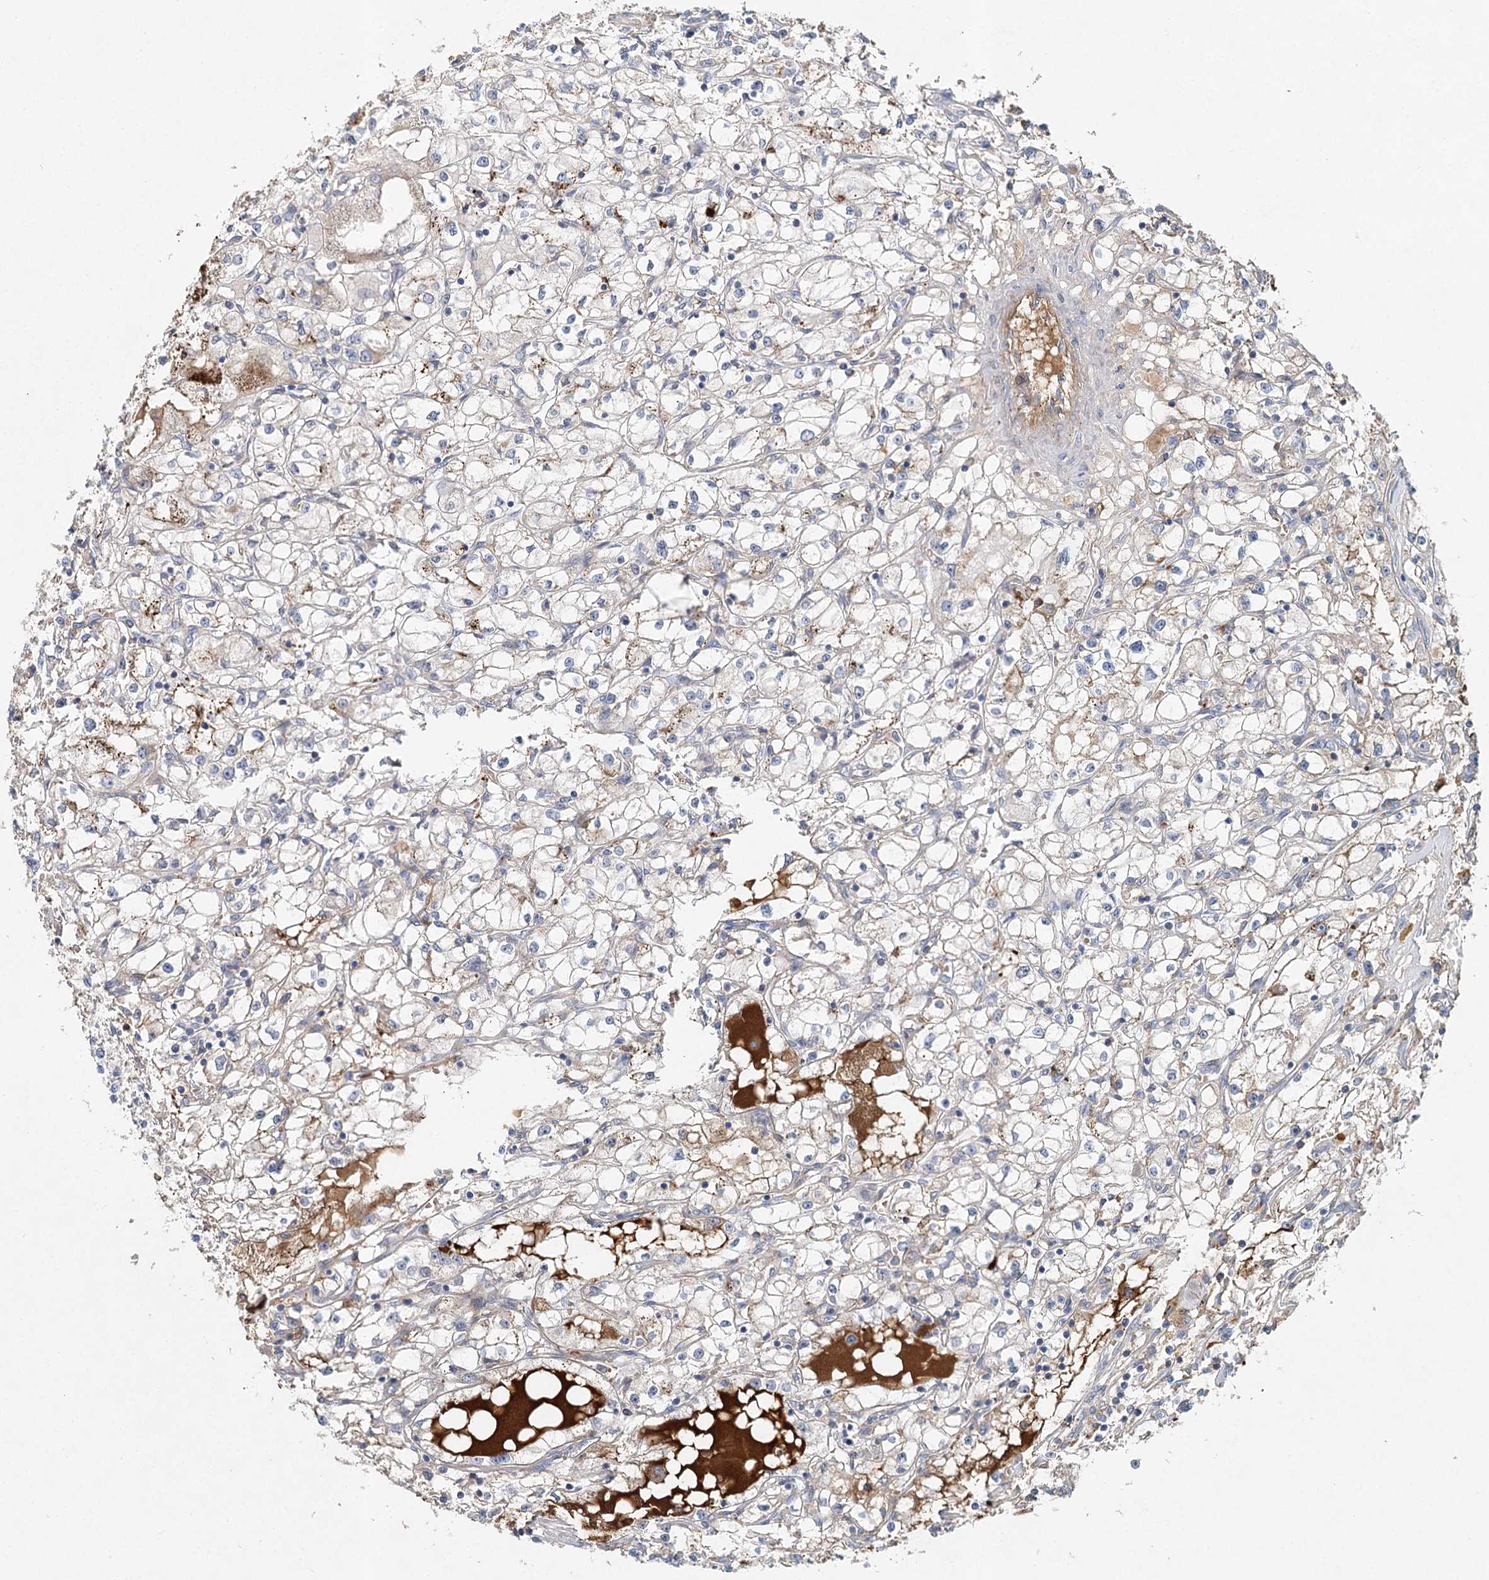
{"staining": {"intensity": "negative", "quantity": "none", "location": "none"}, "tissue": "renal cancer", "cell_type": "Tumor cells", "image_type": "cancer", "snomed": [{"axis": "morphology", "description": "Adenocarcinoma, NOS"}, {"axis": "topography", "description": "Kidney"}], "caption": "A high-resolution image shows immunohistochemistry staining of renal cancer (adenocarcinoma), which reveals no significant expression in tumor cells.", "gene": "ALKBH8", "patient": {"sex": "male", "age": 56}}